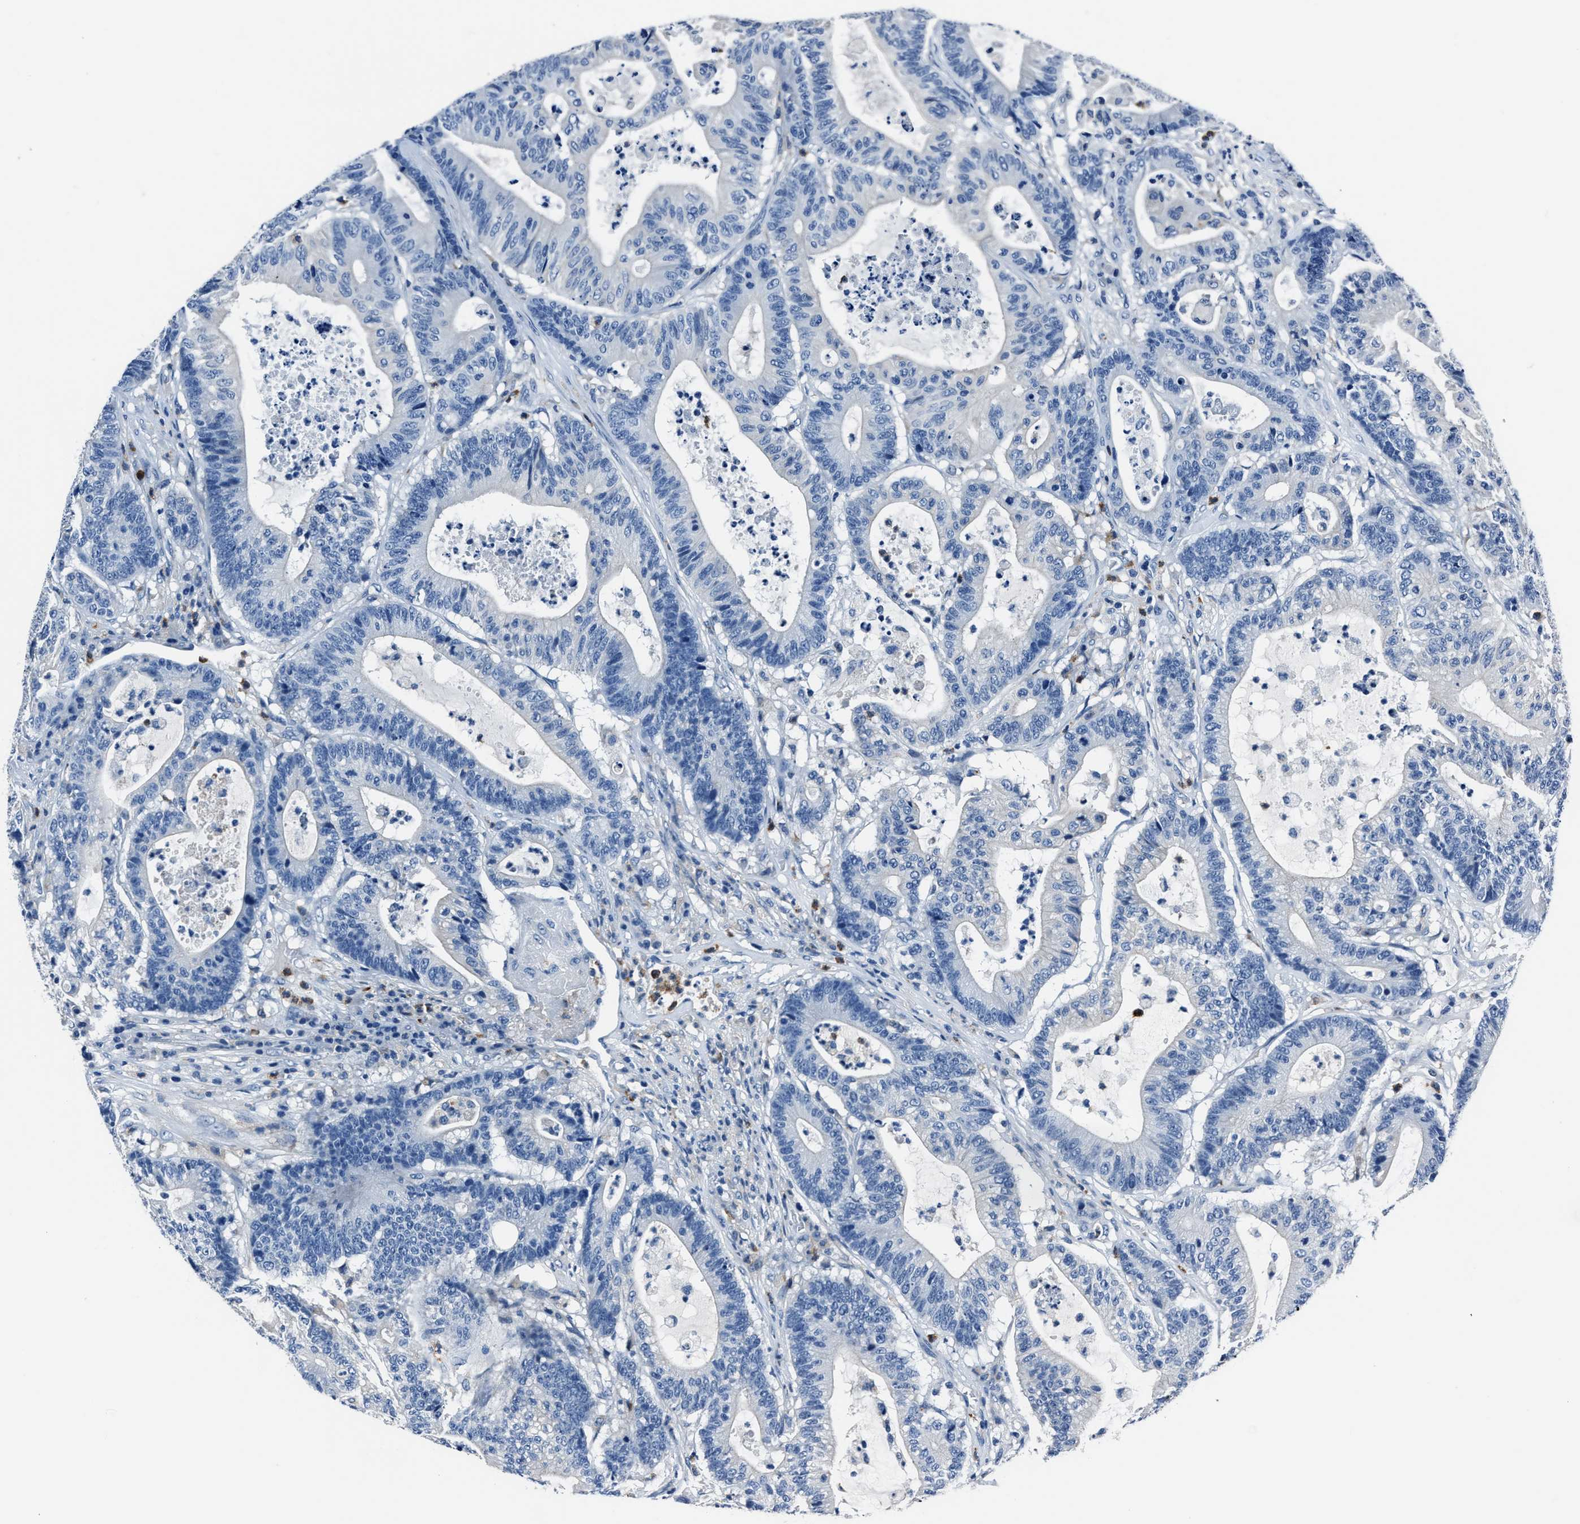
{"staining": {"intensity": "negative", "quantity": "none", "location": "none"}, "tissue": "colorectal cancer", "cell_type": "Tumor cells", "image_type": "cancer", "snomed": [{"axis": "morphology", "description": "Adenocarcinoma, NOS"}, {"axis": "topography", "description": "Colon"}], "caption": "An image of human colorectal cancer is negative for staining in tumor cells. The staining is performed using DAB brown chromogen with nuclei counter-stained in using hematoxylin.", "gene": "FGL2", "patient": {"sex": "female", "age": 84}}